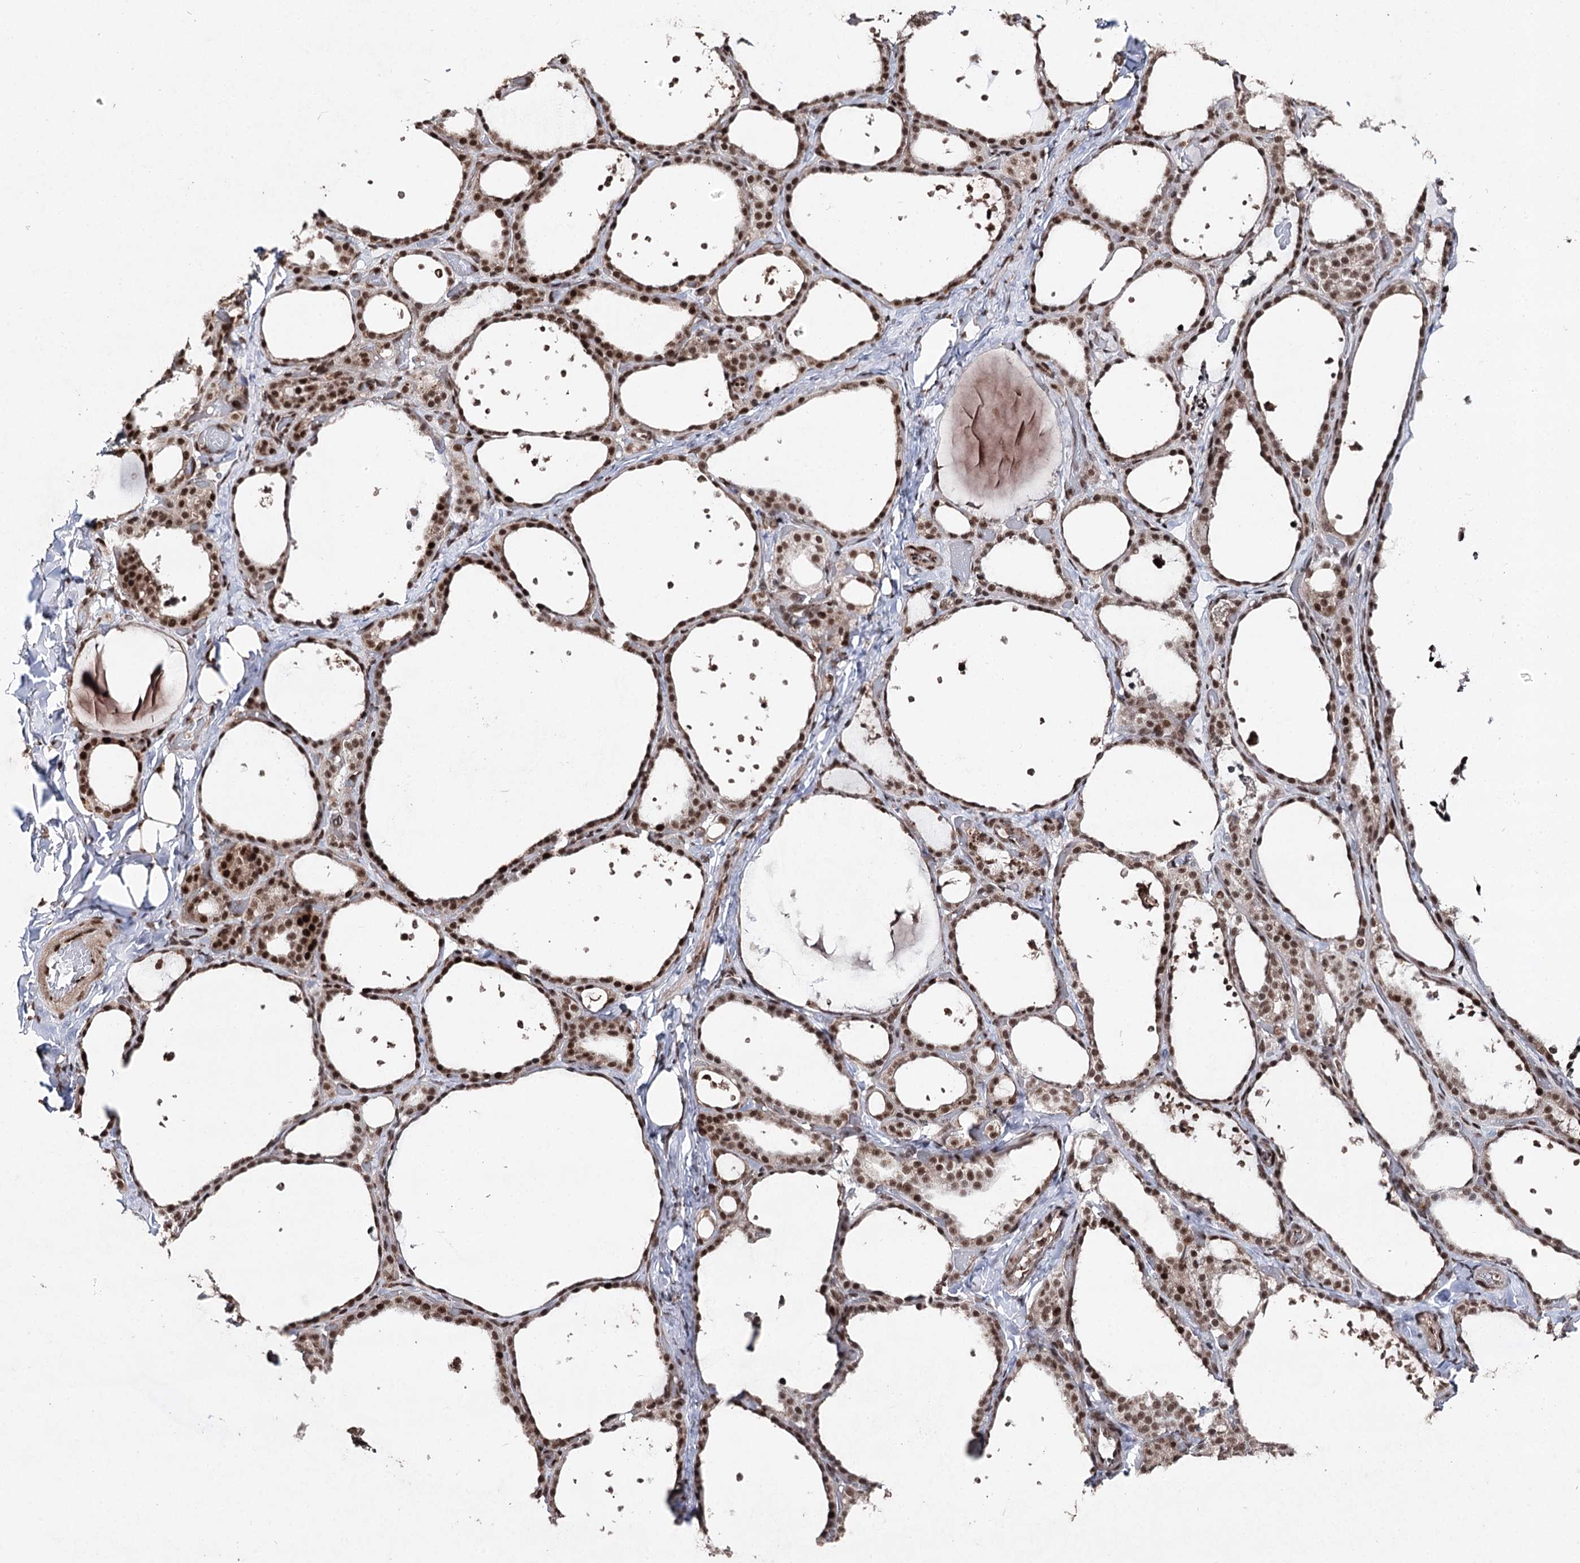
{"staining": {"intensity": "strong", "quantity": ">75%", "location": "nuclear"}, "tissue": "thyroid gland", "cell_type": "Glandular cells", "image_type": "normal", "snomed": [{"axis": "morphology", "description": "Normal tissue, NOS"}, {"axis": "topography", "description": "Thyroid gland"}], "caption": "Glandular cells display high levels of strong nuclear staining in about >75% of cells in unremarkable human thyroid gland. (Stains: DAB (3,3'-diaminobenzidine) in brown, nuclei in blue, Microscopy: brightfield microscopy at high magnification).", "gene": "PDCD4", "patient": {"sex": "female", "age": 44}}